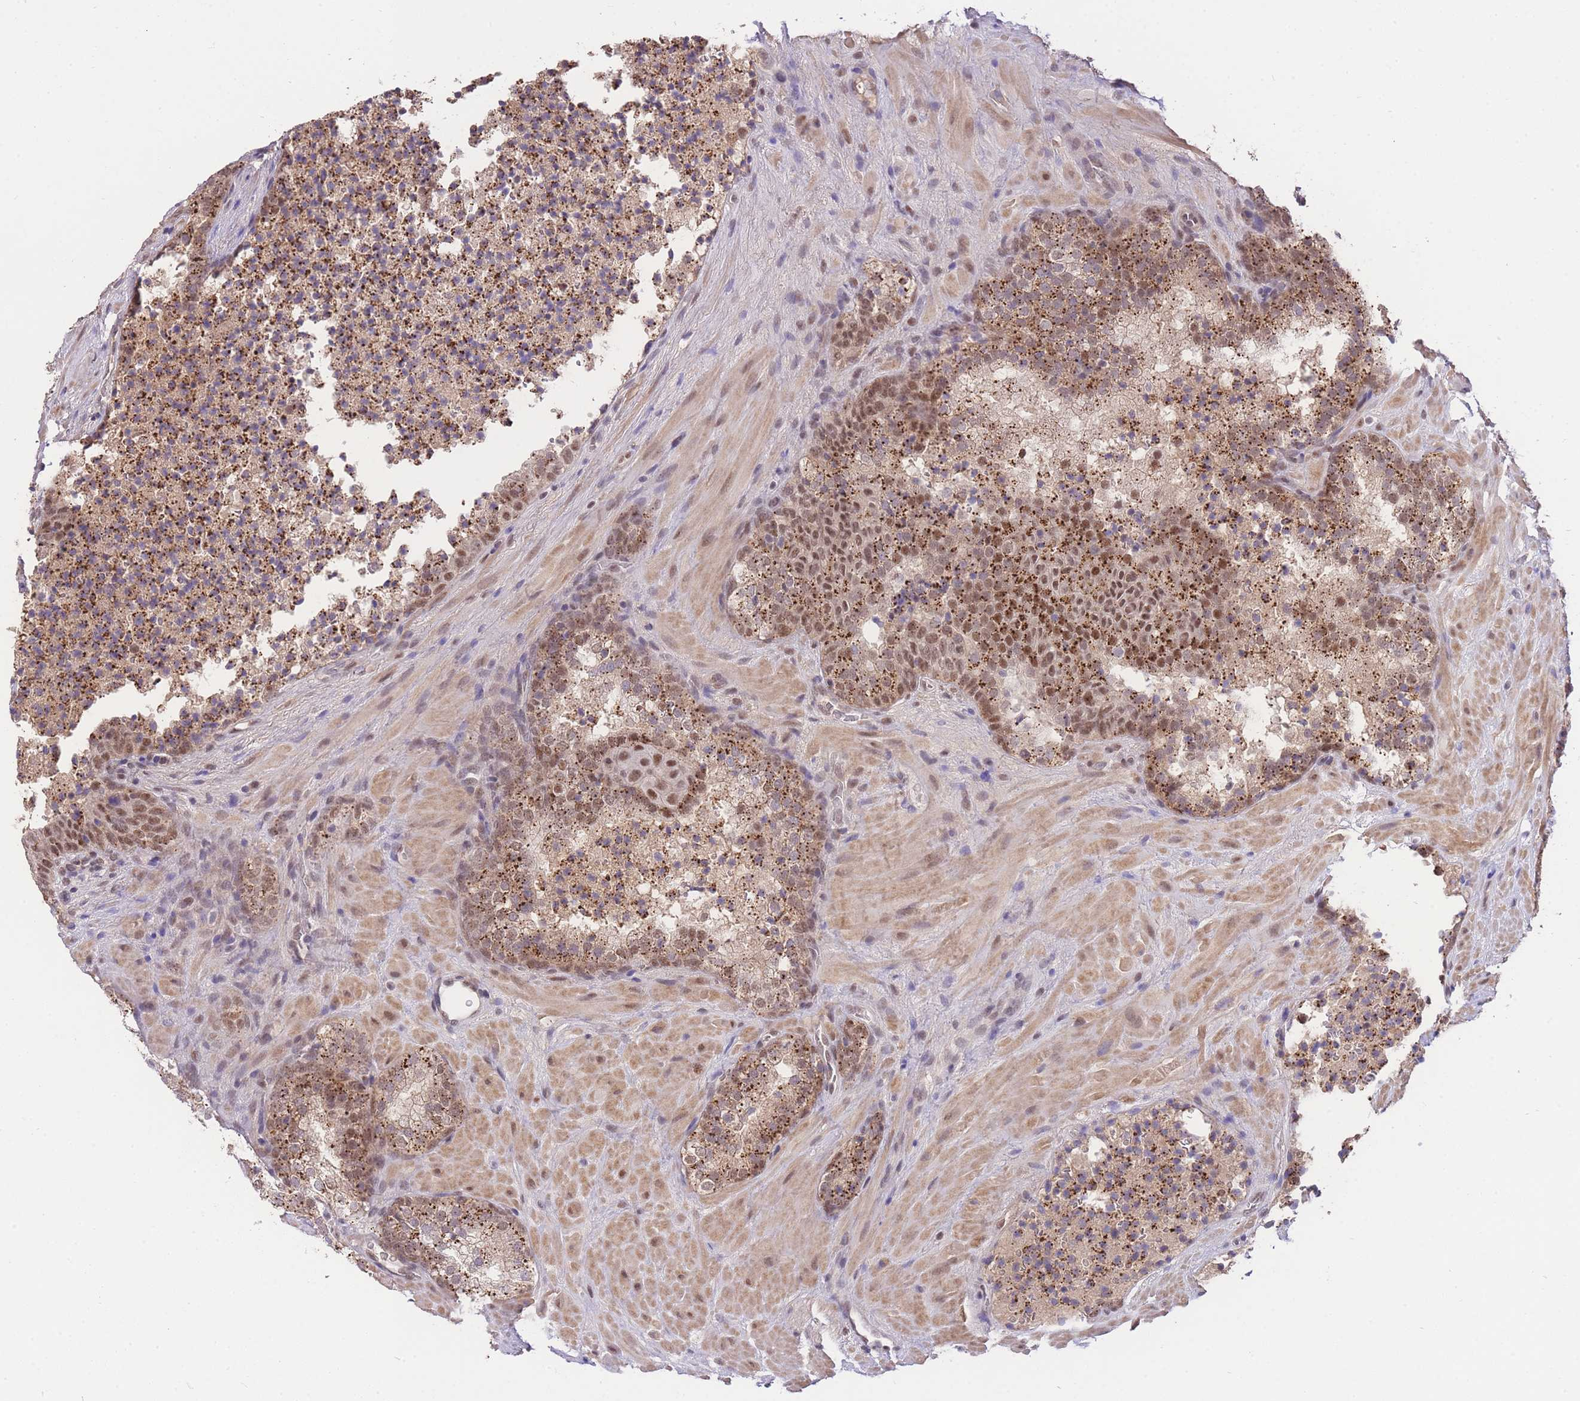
{"staining": {"intensity": "moderate", "quantity": "25%-75%", "location": "nuclear"}, "tissue": "prostate cancer", "cell_type": "Tumor cells", "image_type": "cancer", "snomed": [{"axis": "morphology", "description": "Adenocarcinoma, High grade"}, {"axis": "topography", "description": "Prostate"}], "caption": "Immunohistochemical staining of human adenocarcinoma (high-grade) (prostate) displays medium levels of moderate nuclear positivity in about 25%-75% of tumor cells.", "gene": "UBXN7", "patient": {"sex": "male", "age": 56}}